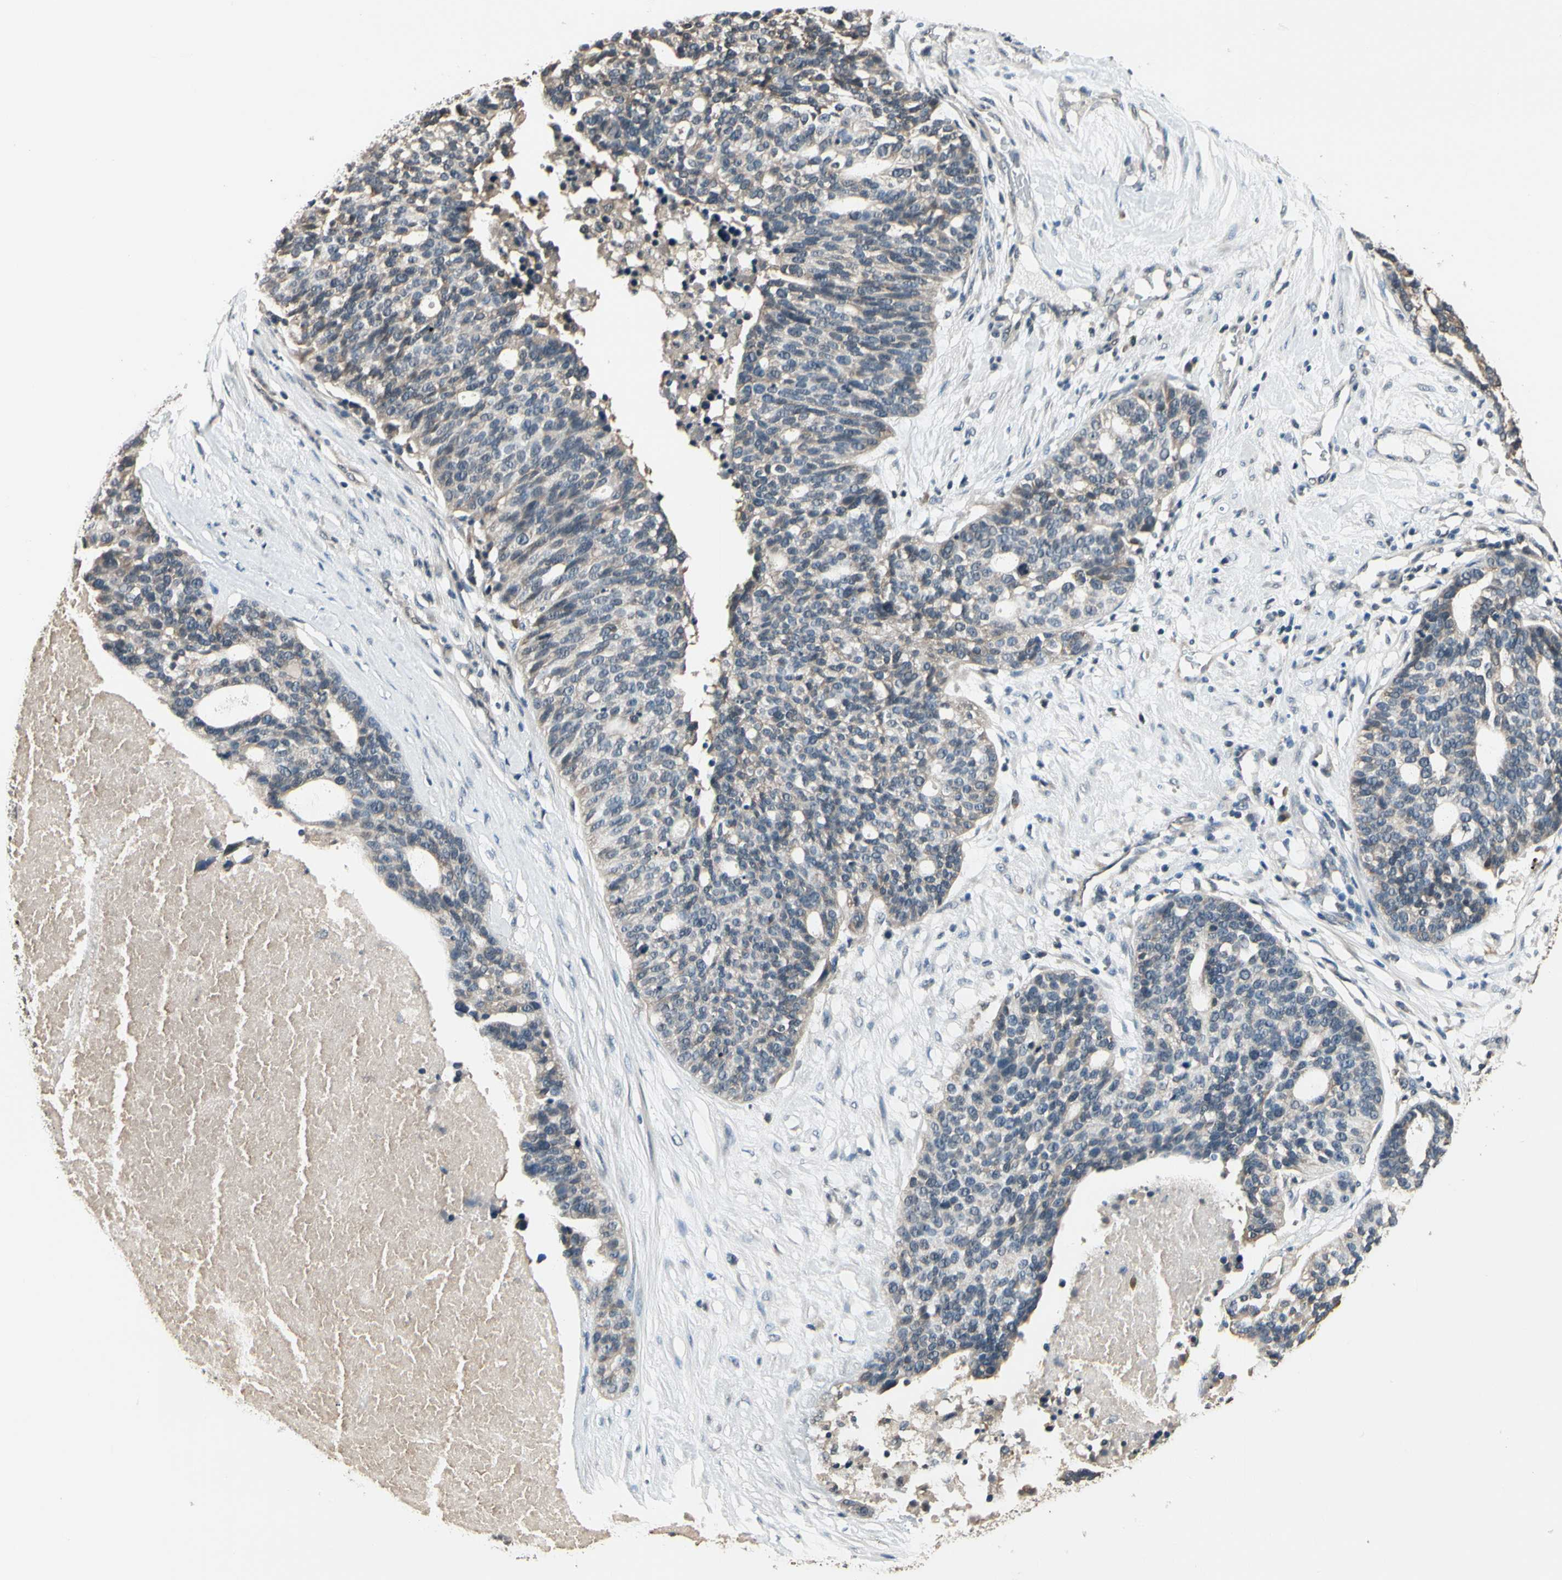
{"staining": {"intensity": "weak", "quantity": "25%-75%", "location": "cytoplasmic/membranous"}, "tissue": "ovarian cancer", "cell_type": "Tumor cells", "image_type": "cancer", "snomed": [{"axis": "morphology", "description": "Cystadenocarcinoma, serous, NOS"}, {"axis": "topography", "description": "Ovary"}], "caption": "Immunohistochemistry (DAB) staining of serous cystadenocarcinoma (ovarian) shows weak cytoplasmic/membranous protein positivity in about 25%-75% of tumor cells. The staining was performed using DAB to visualize the protein expression in brown, while the nuclei were stained in blue with hematoxylin (Magnification: 20x).", "gene": "GCLC", "patient": {"sex": "female", "age": 59}}